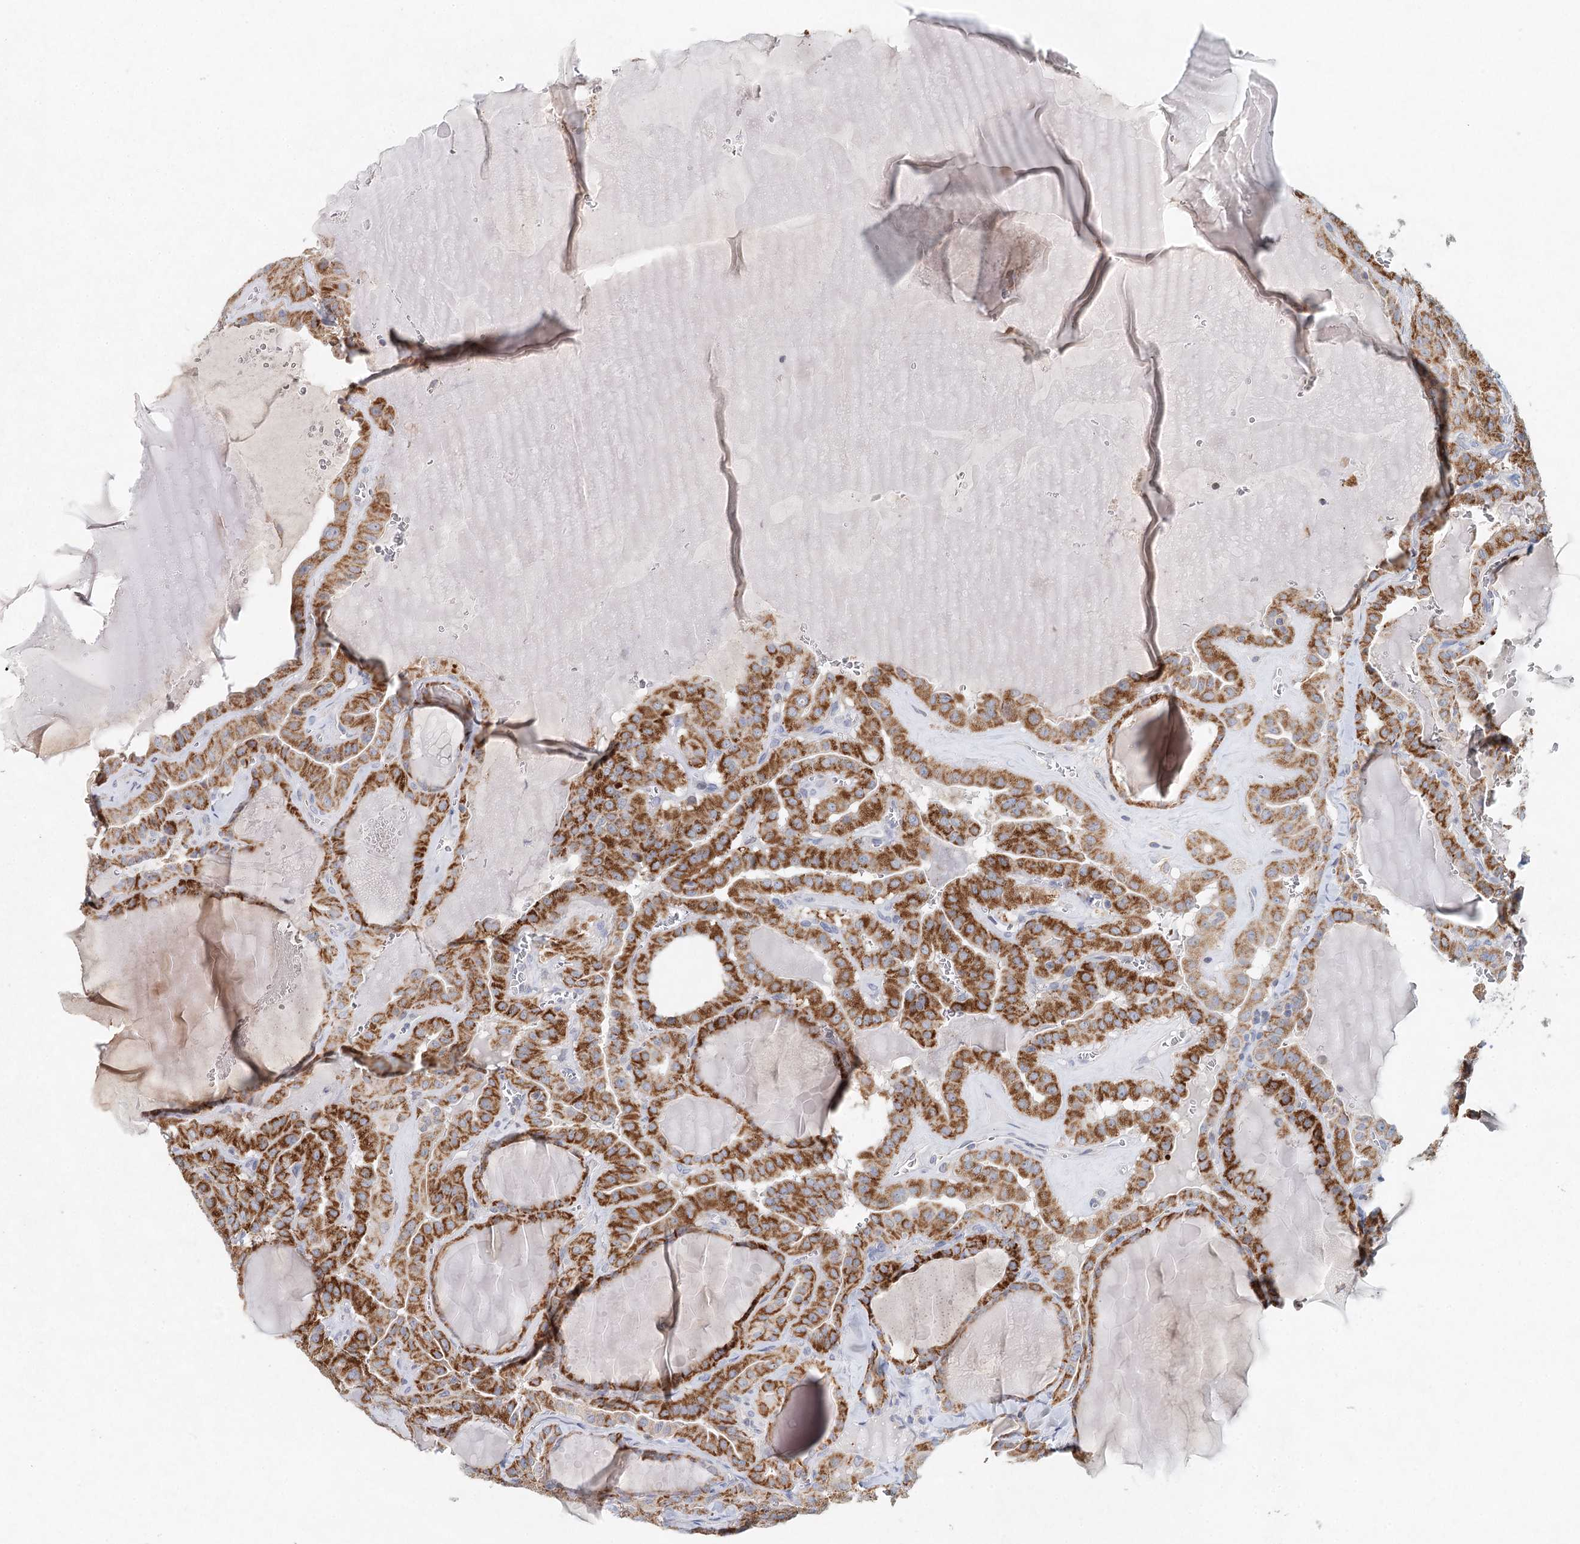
{"staining": {"intensity": "moderate", "quantity": ">75%", "location": "cytoplasmic/membranous"}, "tissue": "thyroid cancer", "cell_type": "Tumor cells", "image_type": "cancer", "snomed": [{"axis": "morphology", "description": "Papillary adenocarcinoma, NOS"}, {"axis": "topography", "description": "Thyroid gland"}], "caption": "Moderate cytoplasmic/membranous expression is appreciated in about >75% of tumor cells in thyroid cancer.", "gene": "XPO6", "patient": {"sex": "male", "age": 52}}